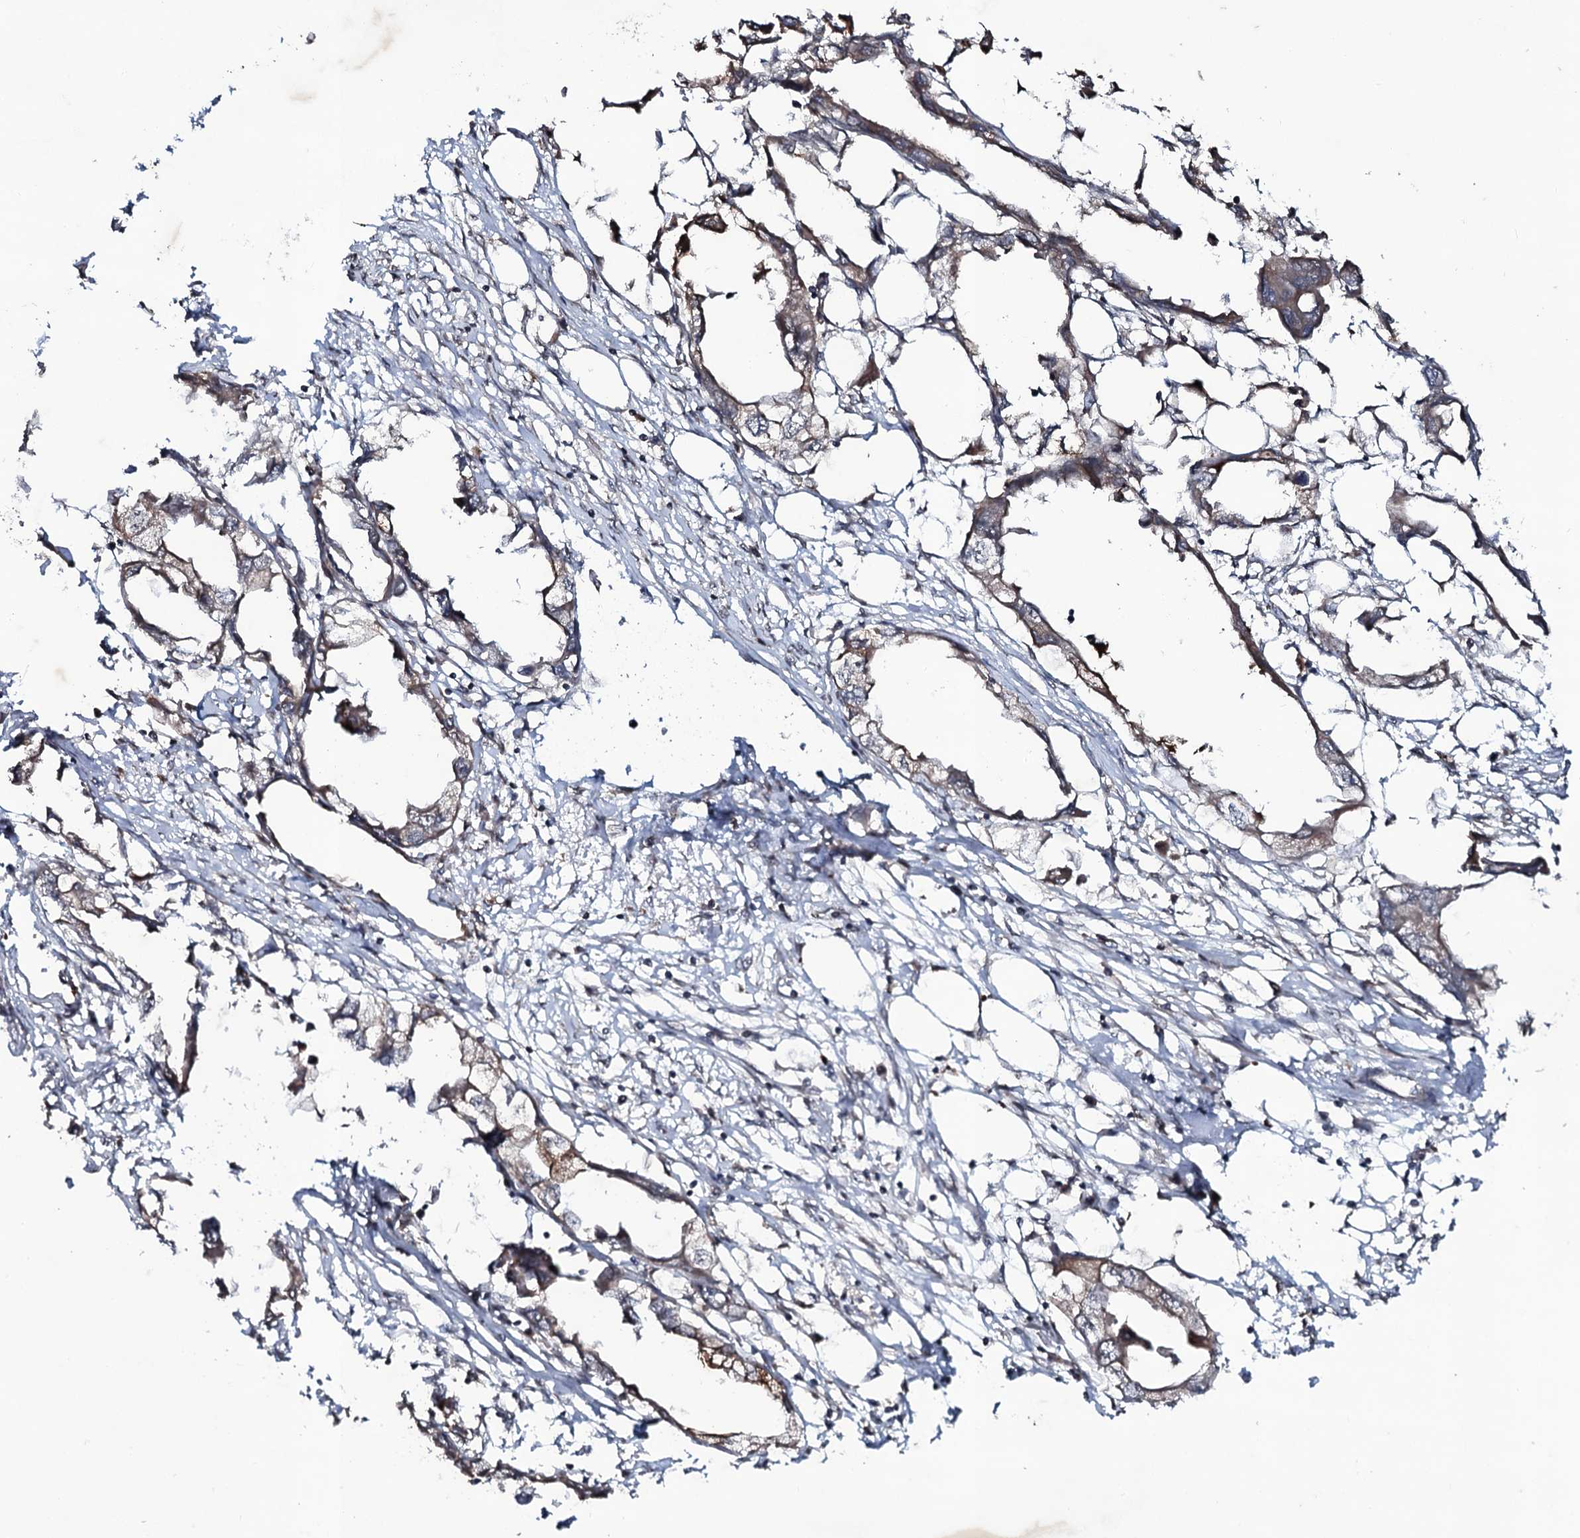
{"staining": {"intensity": "moderate", "quantity": "25%-75%", "location": "cytoplasmic/membranous"}, "tissue": "endometrial cancer", "cell_type": "Tumor cells", "image_type": "cancer", "snomed": [{"axis": "morphology", "description": "Adenocarcinoma, NOS"}, {"axis": "morphology", "description": "Adenocarcinoma, metastatic, NOS"}, {"axis": "topography", "description": "Adipose tissue"}, {"axis": "topography", "description": "Endometrium"}], "caption": "Endometrial adenocarcinoma was stained to show a protein in brown. There is medium levels of moderate cytoplasmic/membranous expression in approximately 25%-75% of tumor cells.", "gene": "SNAP23", "patient": {"sex": "female", "age": 67}}